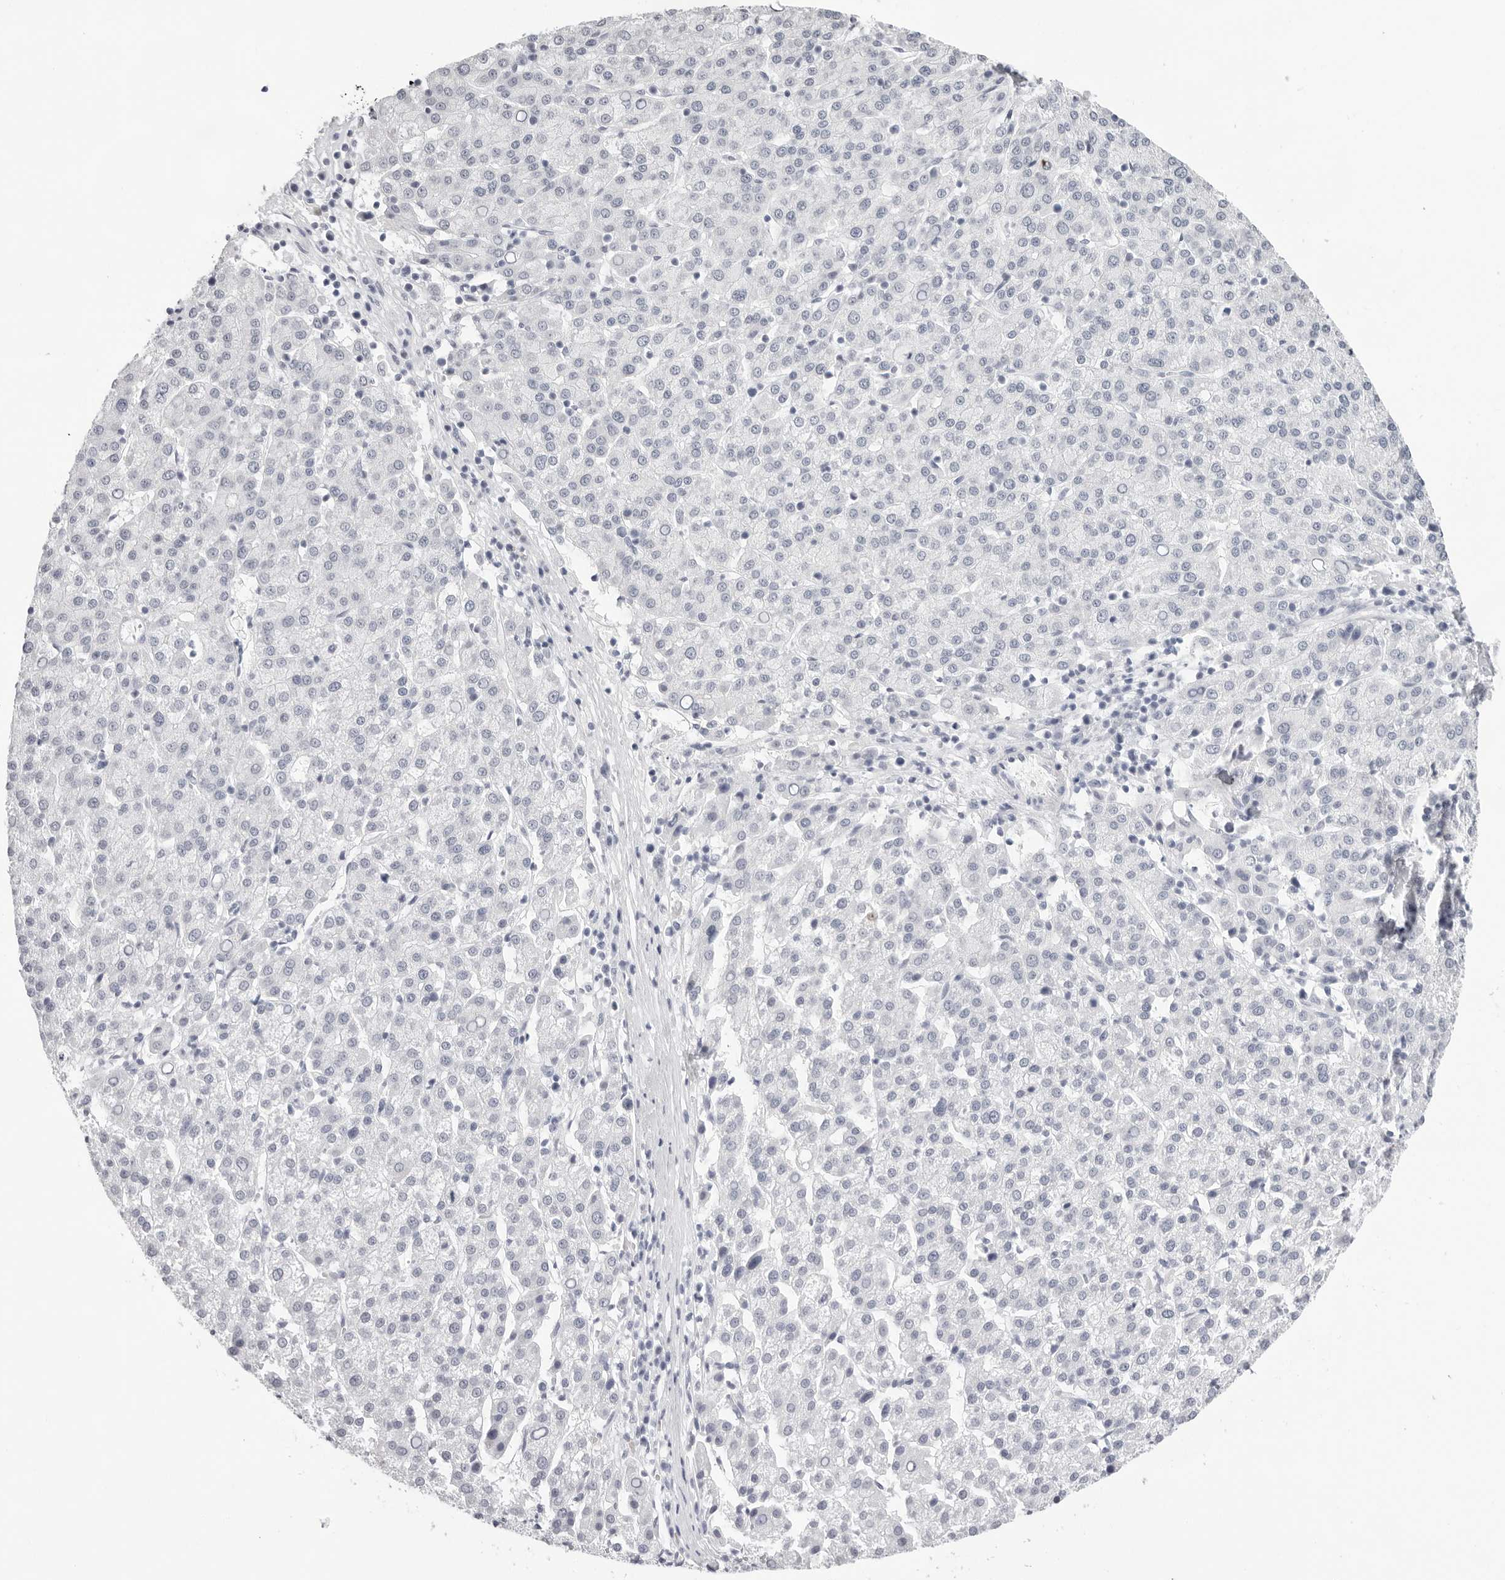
{"staining": {"intensity": "negative", "quantity": "none", "location": "none"}, "tissue": "liver cancer", "cell_type": "Tumor cells", "image_type": "cancer", "snomed": [{"axis": "morphology", "description": "Carcinoma, Hepatocellular, NOS"}, {"axis": "topography", "description": "Liver"}], "caption": "Hepatocellular carcinoma (liver) stained for a protein using IHC reveals no expression tumor cells.", "gene": "CST5", "patient": {"sex": "female", "age": 58}}